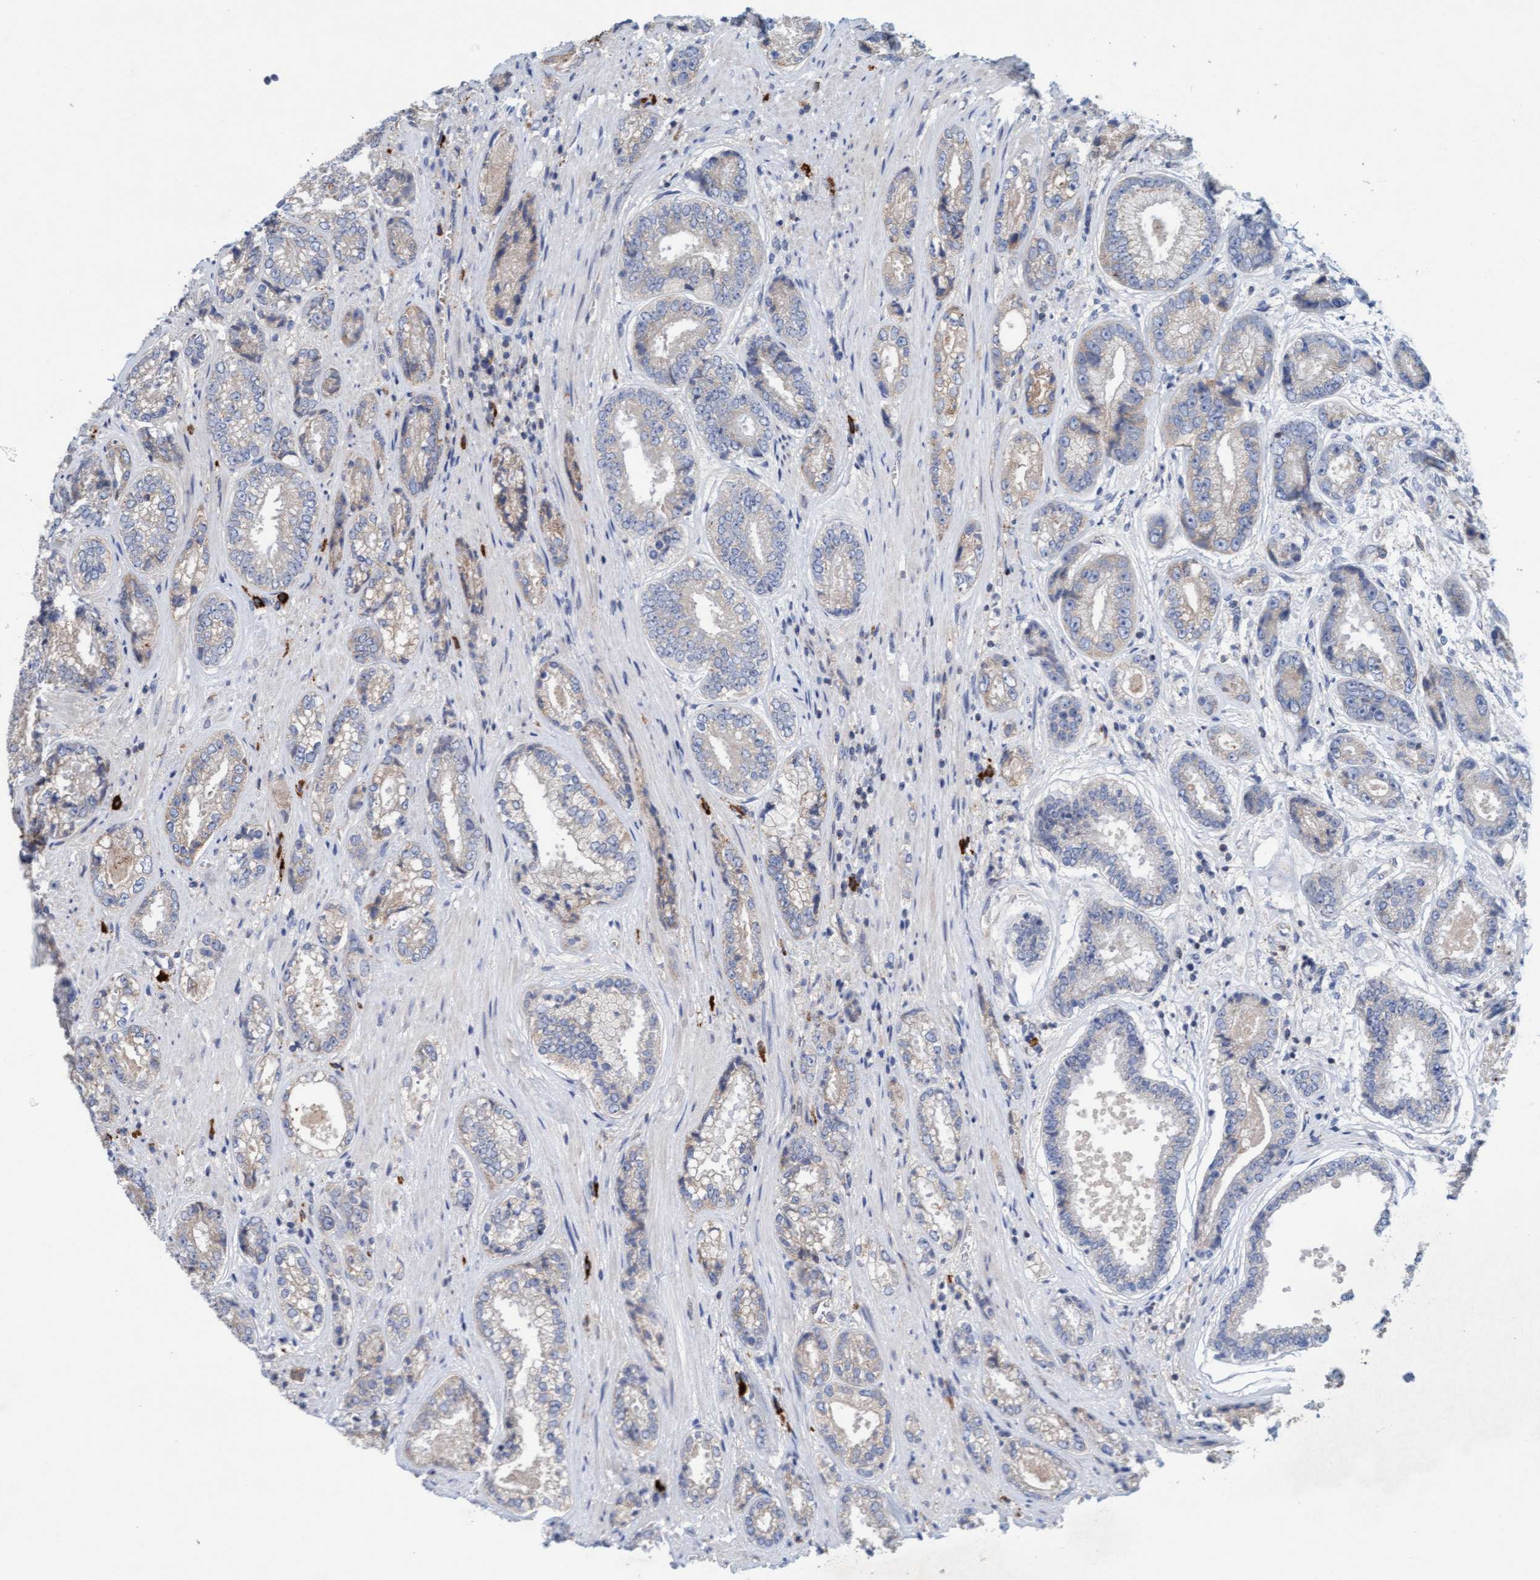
{"staining": {"intensity": "weak", "quantity": "25%-75%", "location": "cytoplasmic/membranous"}, "tissue": "prostate cancer", "cell_type": "Tumor cells", "image_type": "cancer", "snomed": [{"axis": "morphology", "description": "Adenocarcinoma, High grade"}, {"axis": "topography", "description": "Prostate"}], "caption": "About 25%-75% of tumor cells in human high-grade adenocarcinoma (prostate) exhibit weak cytoplasmic/membranous protein staining as visualized by brown immunohistochemical staining.", "gene": "SIGIRR", "patient": {"sex": "male", "age": 61}}